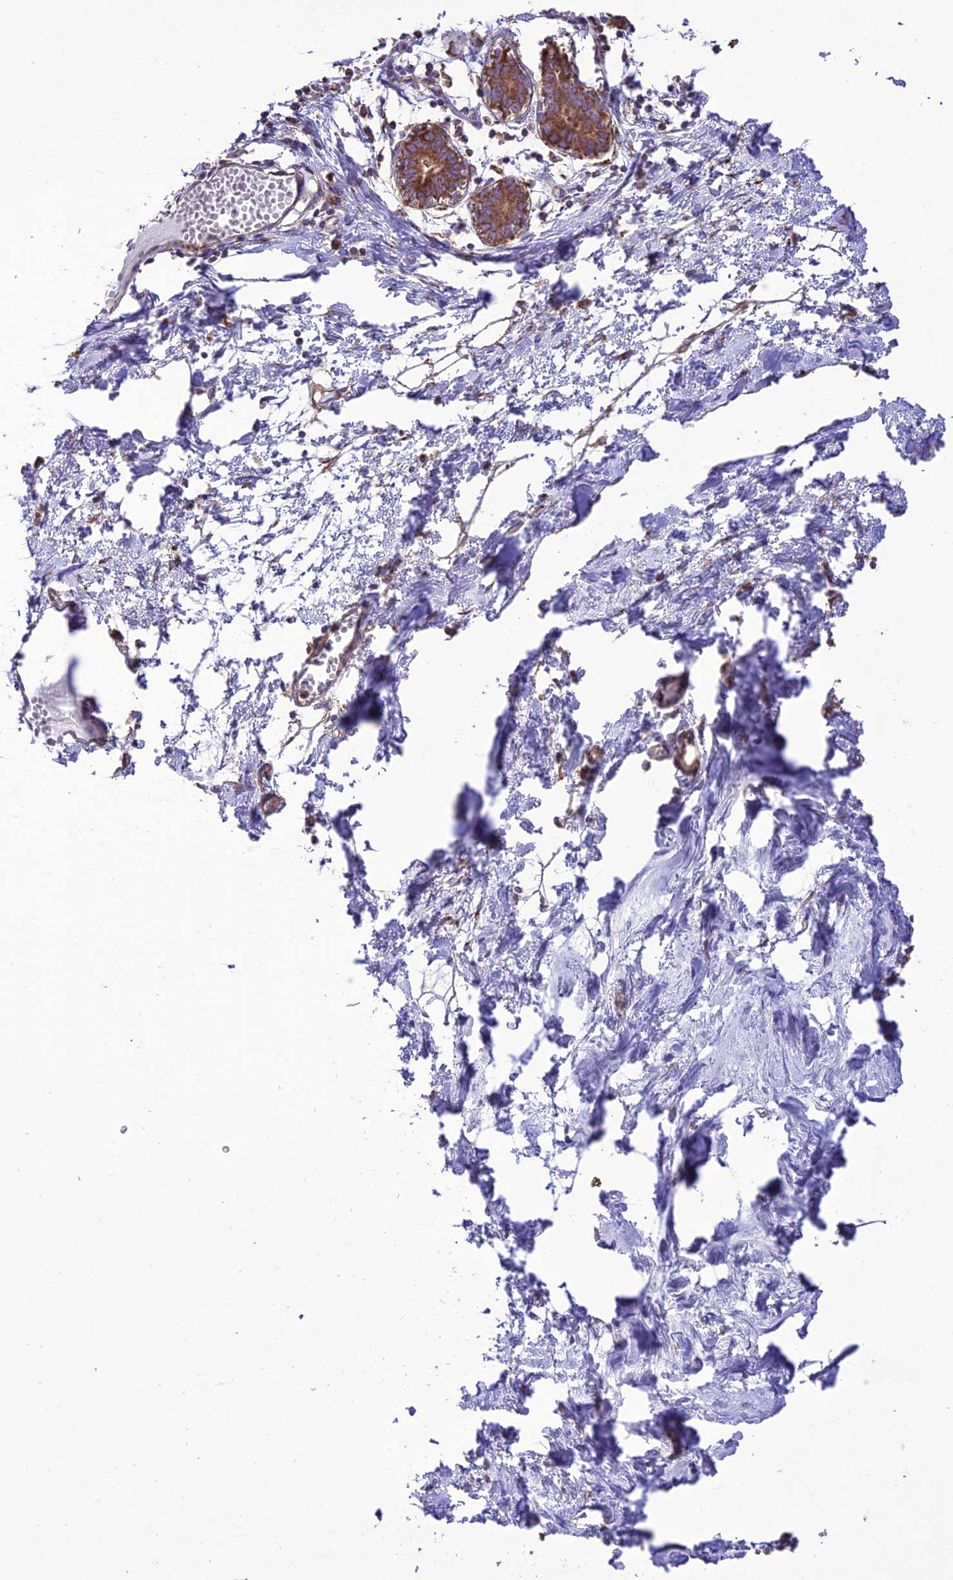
{"staining": {"intensity": "negative", "quantity": "none", "location": "none"}, "tissue": "breast", "cell_type": "Adipocytes", "image_type": "normal", "snomed": [{"axis": "morphology", "description": "Normal tissue, NOS"}, {"axis": "topography", "description": "Breast"}], "caption": "A histopathology image of human breast is negative for staining in adipocytes. Brightfield microscopy of immunohistochemistry (IHC) stained with DAB (brown) and hematoxylin (blue), captured at high magnification.", "gene": "MAP3K12", "patient": {"sex": "female", "age": 27}}